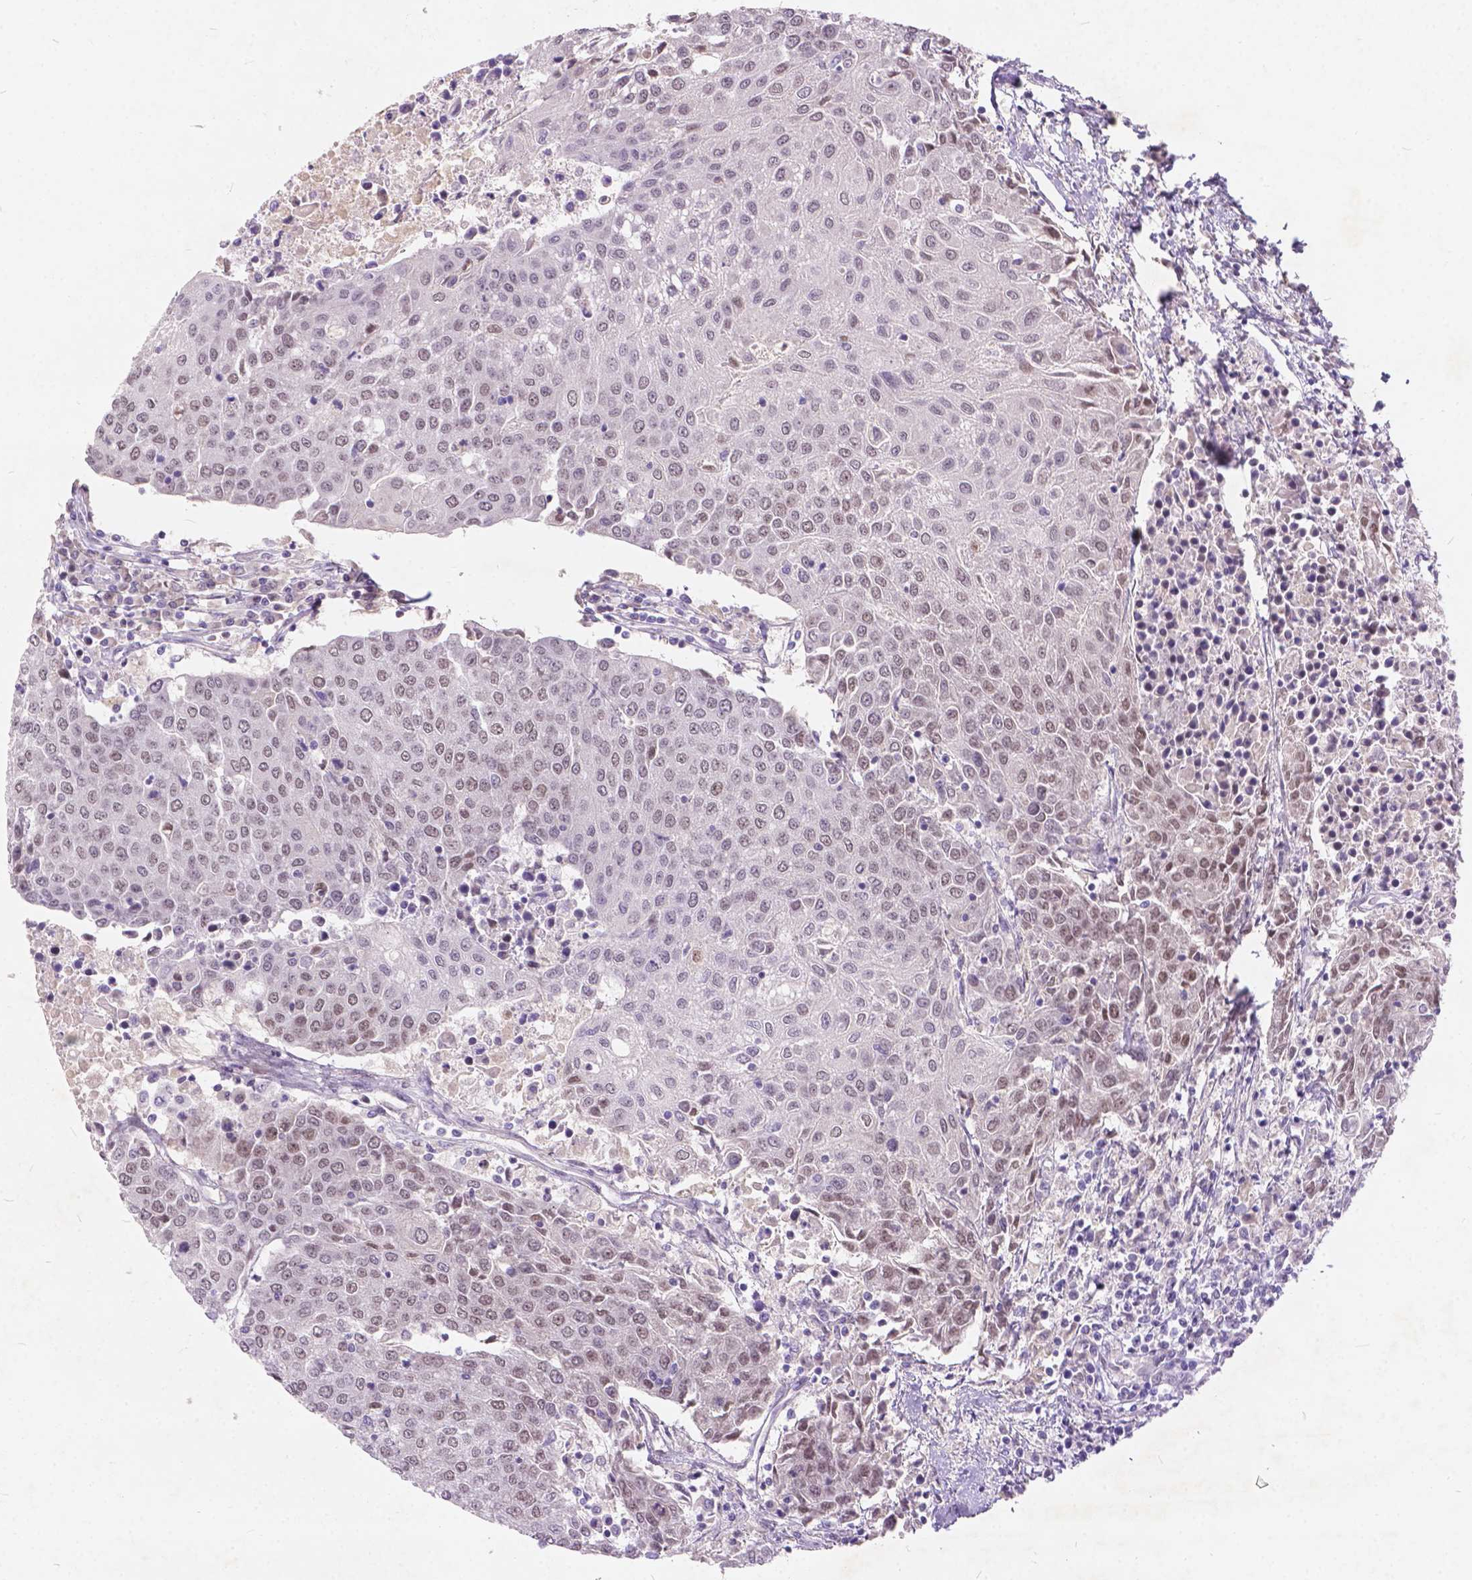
{"staining": {"intensity": "weak", "quantity": "25%-75%", "location": "nuclear"}, "tissue": "urothelial cancer", "cell_type": "Tumor cells", "image_type": "cancer", "snomed": [{"axis": "morphology", "description": "Urothelial carcinoma, High grade"}, {"axis": "topography", "description": "Urinary bladder"}], "caption": "An immunohistochemistry micrograph of tumor tissue is shown. Protein staining in brown labels weak nuclear positivity in urothelial cancer within tumor cells.", "gene": "FAM53A", "patient": {"sex": "female", "age": 85}}